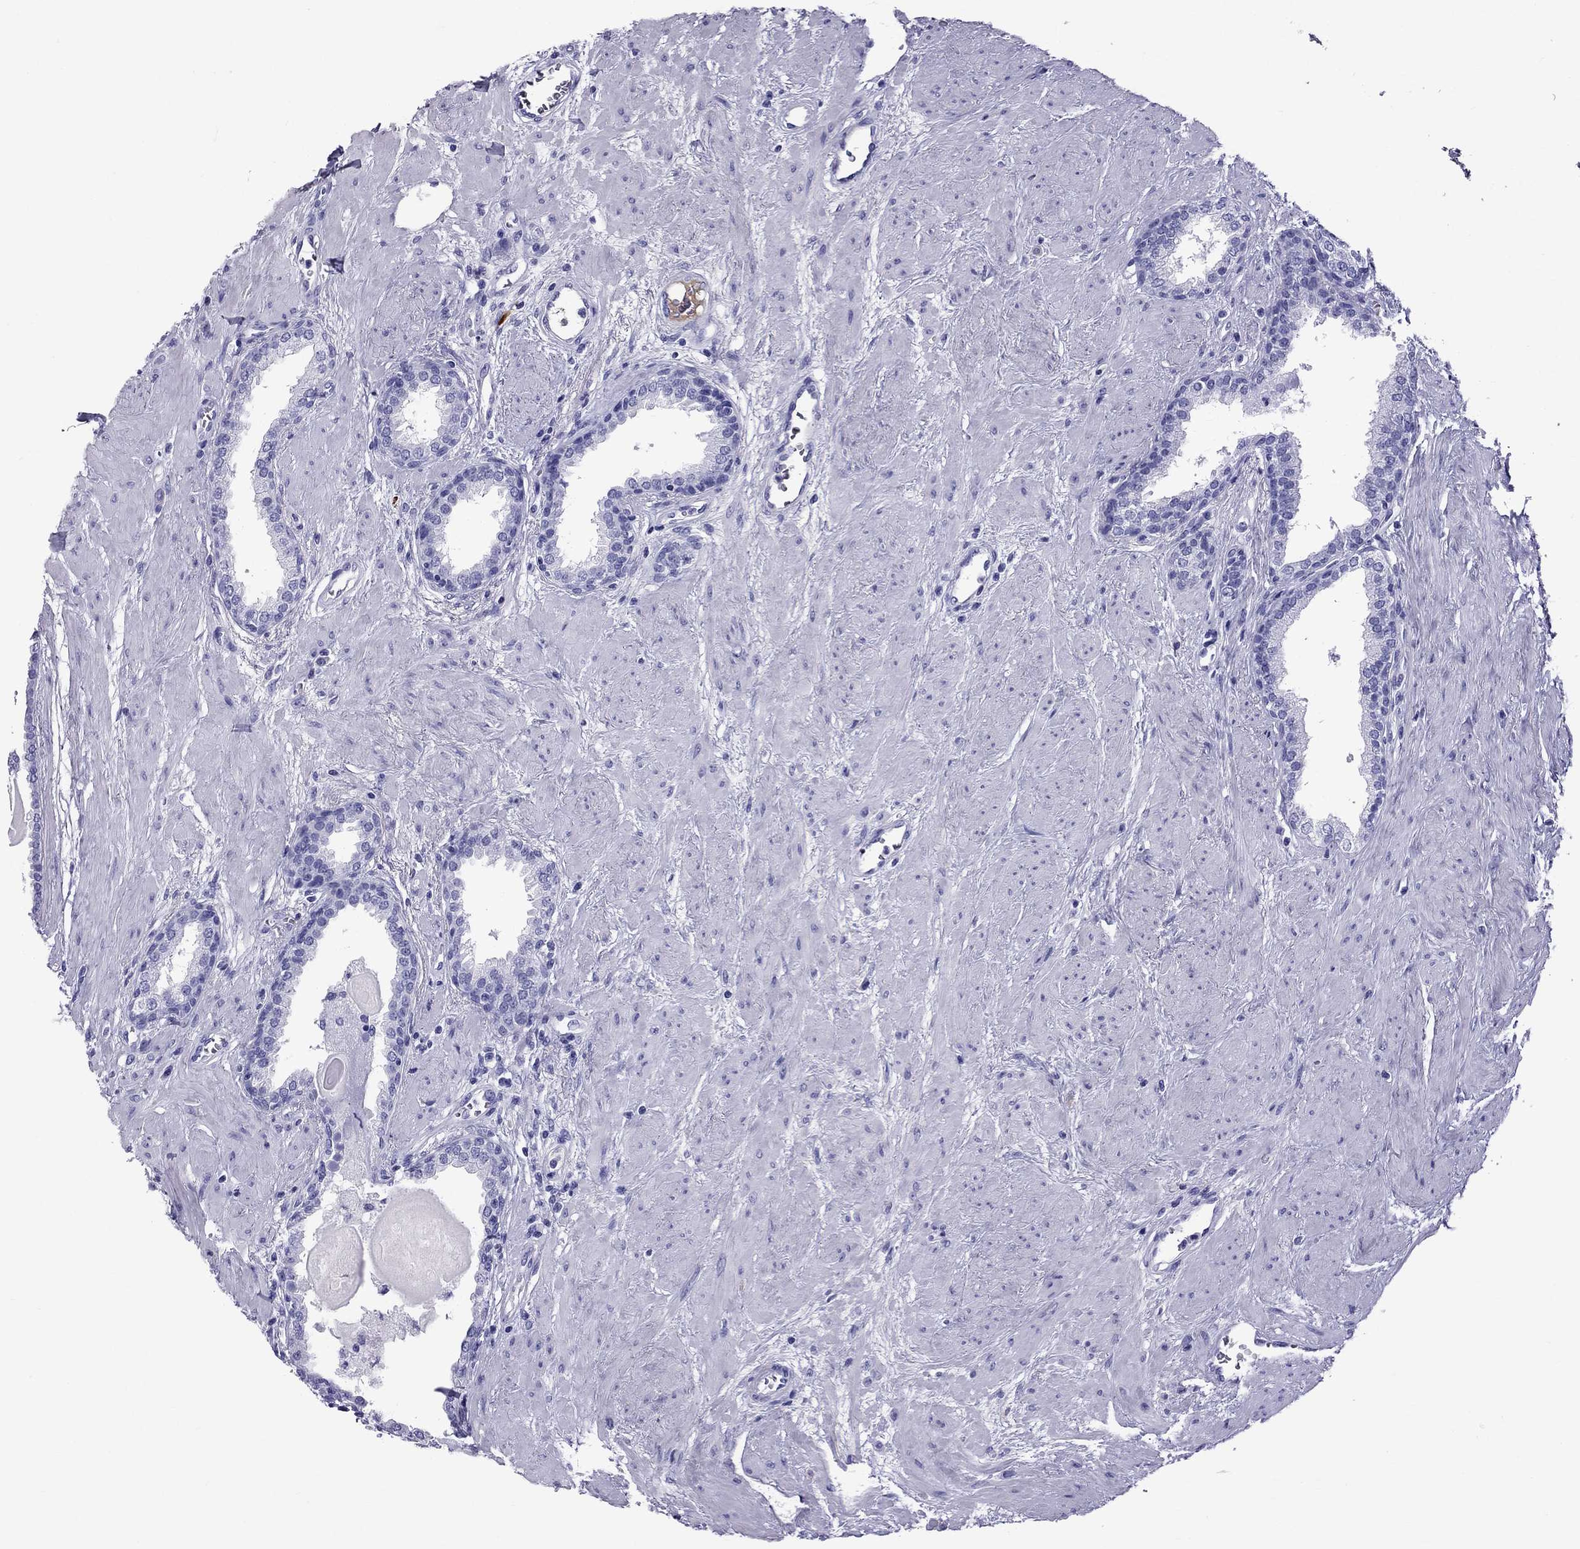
{"staining": {"intensity": "negative", "quantity": "none", "location": "none"}, "tissue": "prostate", "cell_type": "Glandular cells", "image_type": "normal", "snomed": [{"axis": "morphology", "description": "Normal tissue, NOS"}, {"axis": "topography", "description": "Prostate"}], "caption": "Human prostate stained for a protein using immunohistochemistry (IHC) exhibits no positivity in glandular cells.", "gene": "SCART1", "patient": {"sex": "male", "age": 51}}